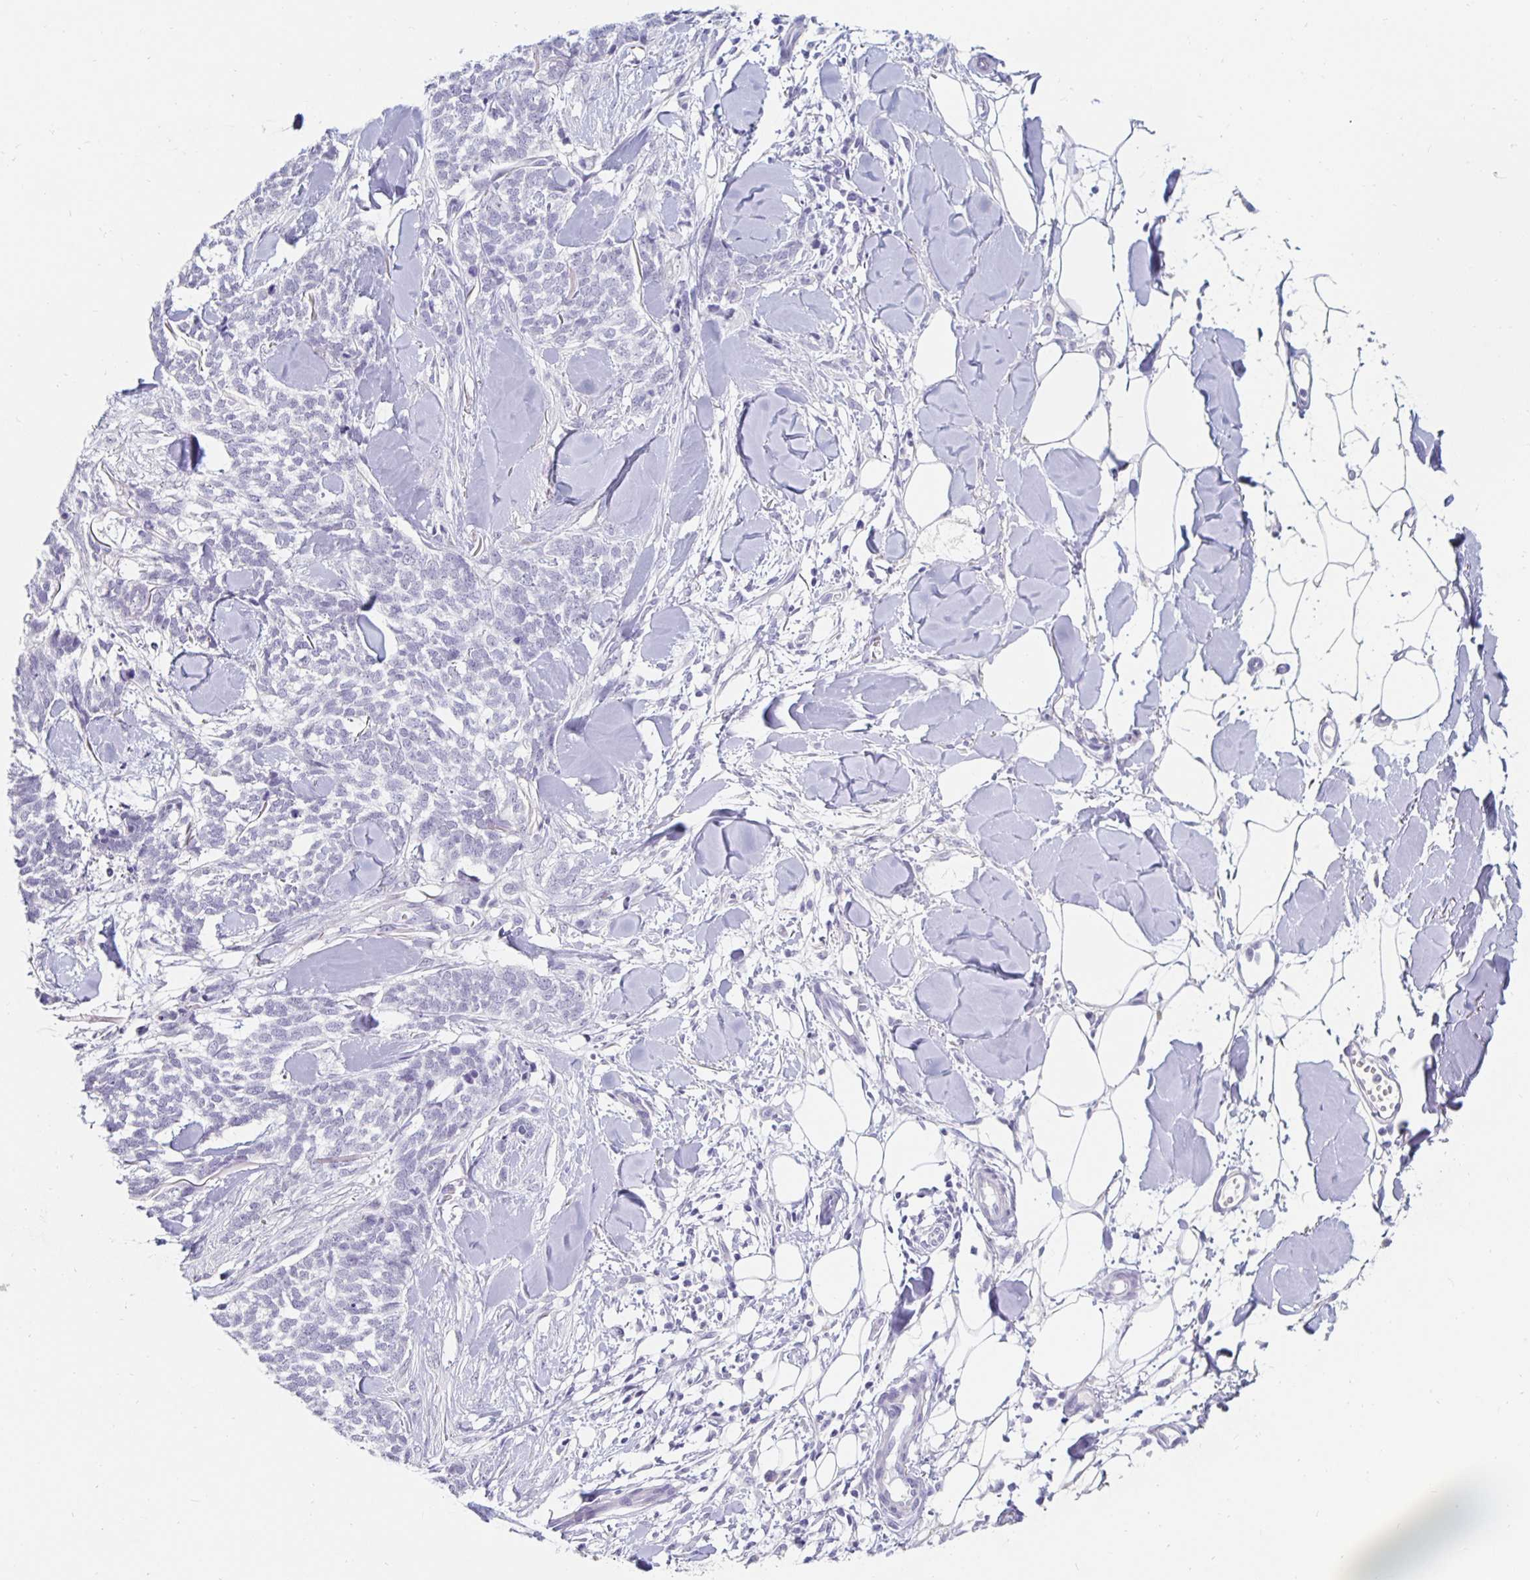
{"staining": {"intensity": "negative", "quantity": "none", "location": "none"}, "tissue": "skin cancer", "cell_type": "Tumor cells", "image_type": "cancer", "snomed": [{"axis": "morphology", "description": "Basal cell carcinoma"}, {"axis": "topography", "description": "Skin"}], "caption": "Immunohistochemical staining of human basal cell carcinoma (skin) shows no significant positivity in tumor cells.", "gene": "KCNQ2", "patient": {"sex": "female", "age": 59}}